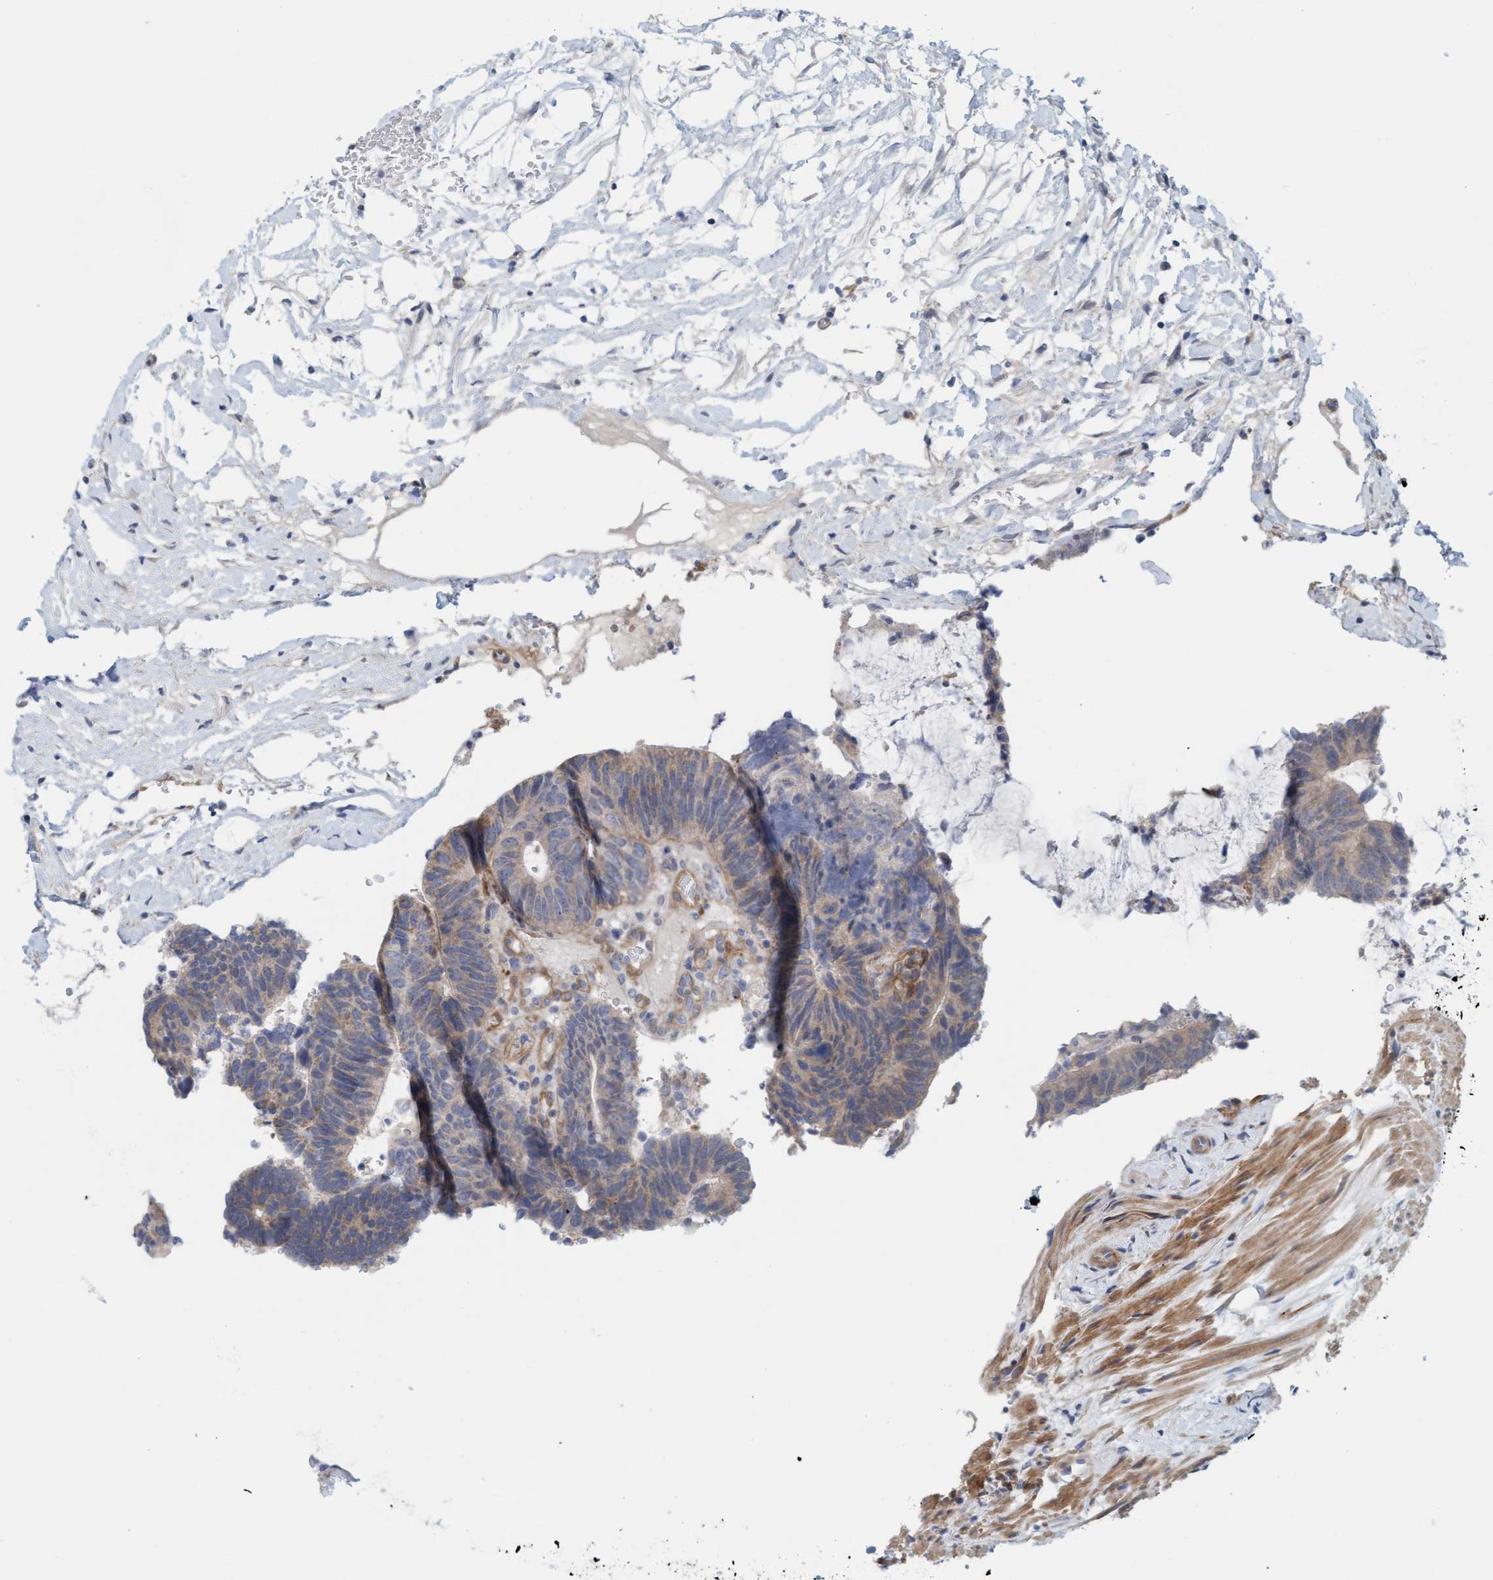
{"staining": {"intensity": "weak", "quantity": "<25%", "location": "cytoplasmic/membranous"}, "tissue": "colorectal cancer", "cell_type": "Tumor cells", "image_type": "cancer", "snomed": [{"axis": "morphology", "description": "Adenocarcinoma, NOS"}, {"axis": "topography", "description": "Colon"}], "caption": "High power microscopy photomicrograph of an IHC micrograph of colorectal cancer (adenocarcinoma), revealing no significant expression in tumor cells.", "gene": "TSTD2", "patient": {"sex": "male", "age": 56}}